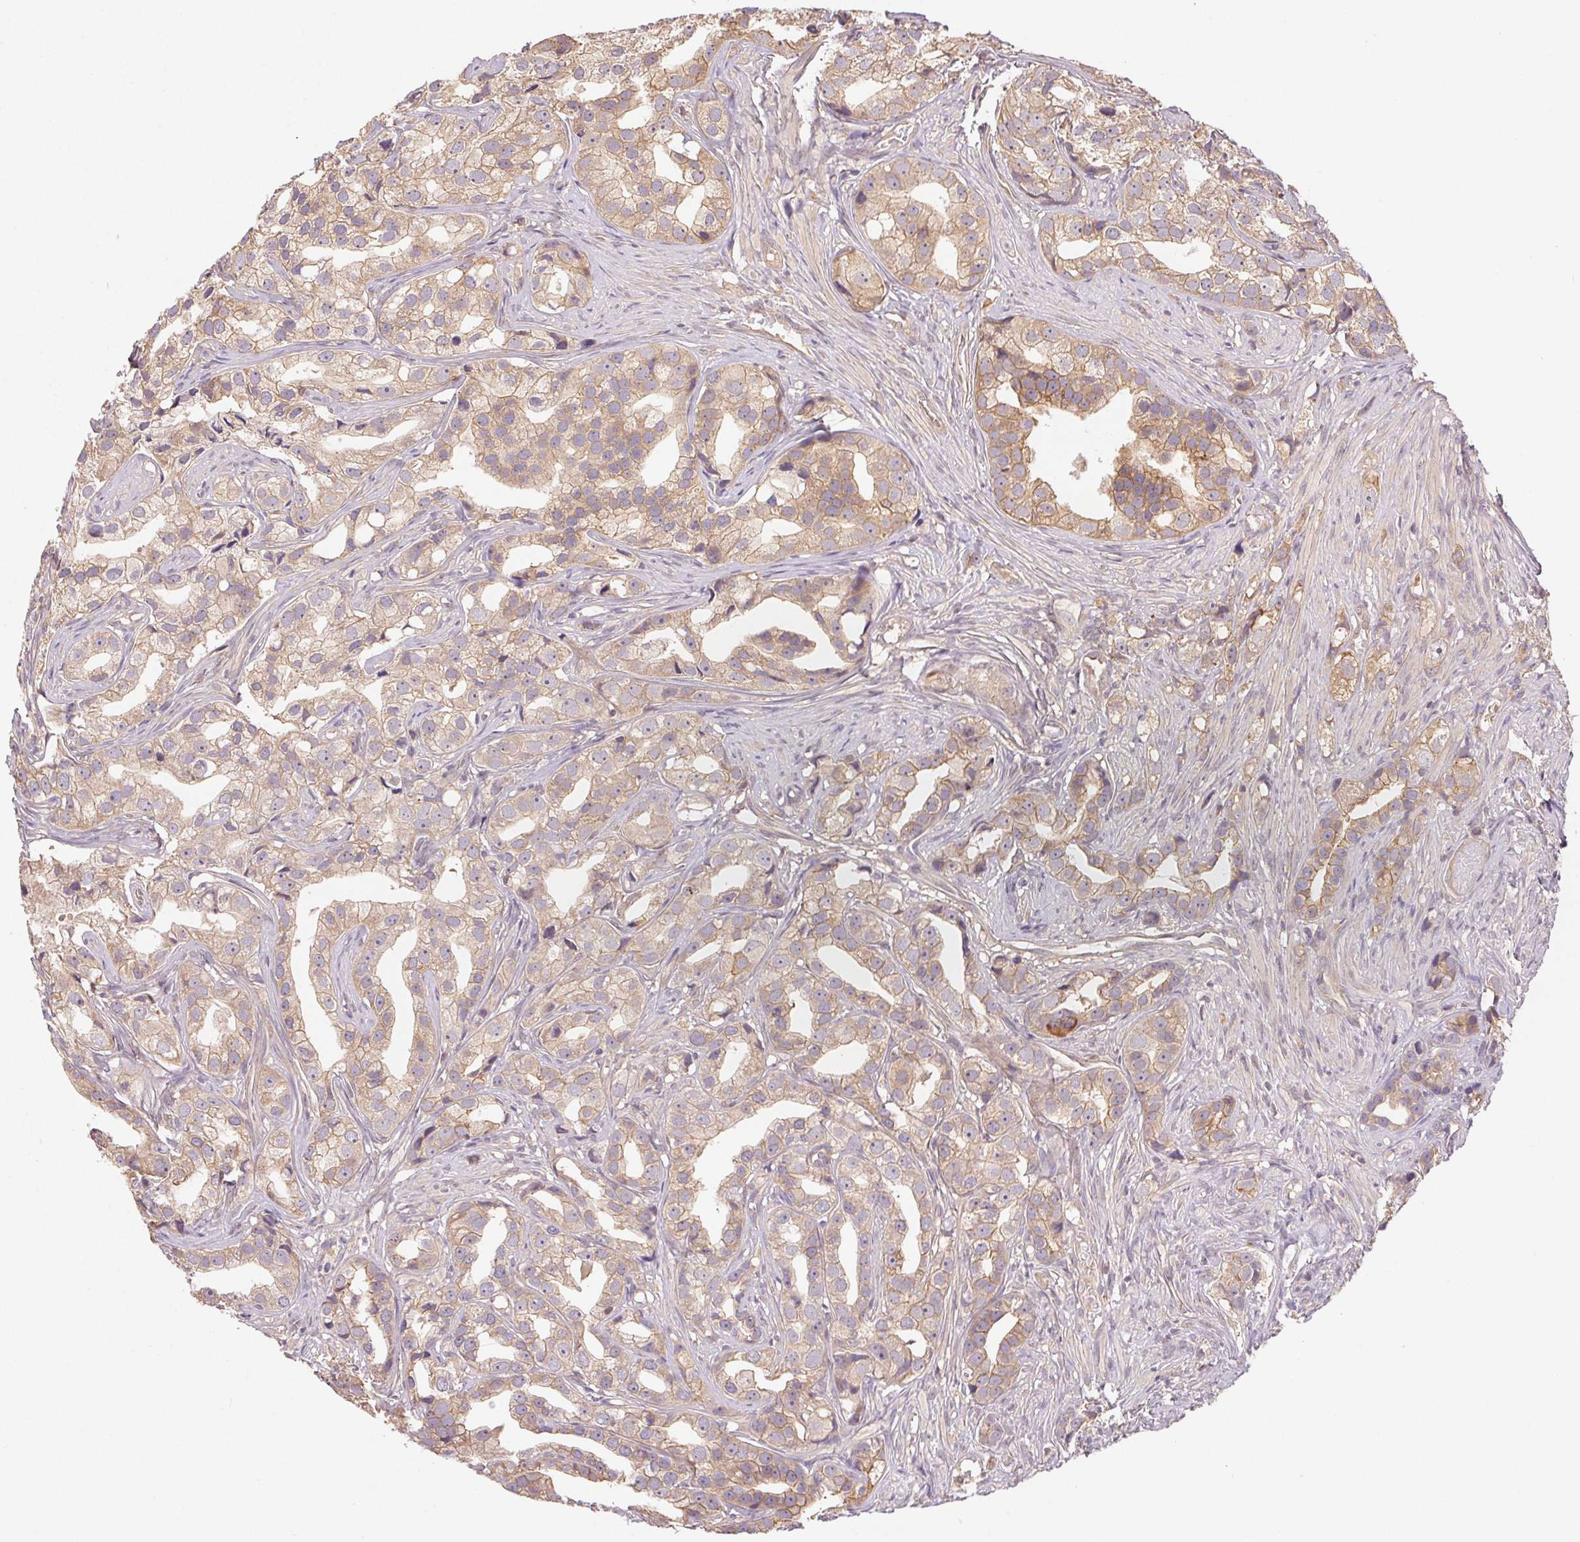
{"staining": {"intensity": "weak", "quantity": "25%-75%", "location": "cytoplasmic/membranous"}, "tissue": "prostate cancer", "cell_type": "Tumor cells", "image_type": "cancer", "snomed": [{"axis": "morphology", "description": "Adenocarcinoma, High grade"}, {"axis": "topography", "description": "Prostate"}], "caption": "There is low levels of weak cytoplasmic/membranous positivity in tumor cells of prostate cancer (high-grade adenocarcinoma), as demonstrated by immunohistochemical staining (brown color).", "gene": "MAPKAPK2", "patient": {"sex": "male", "age": 75}}